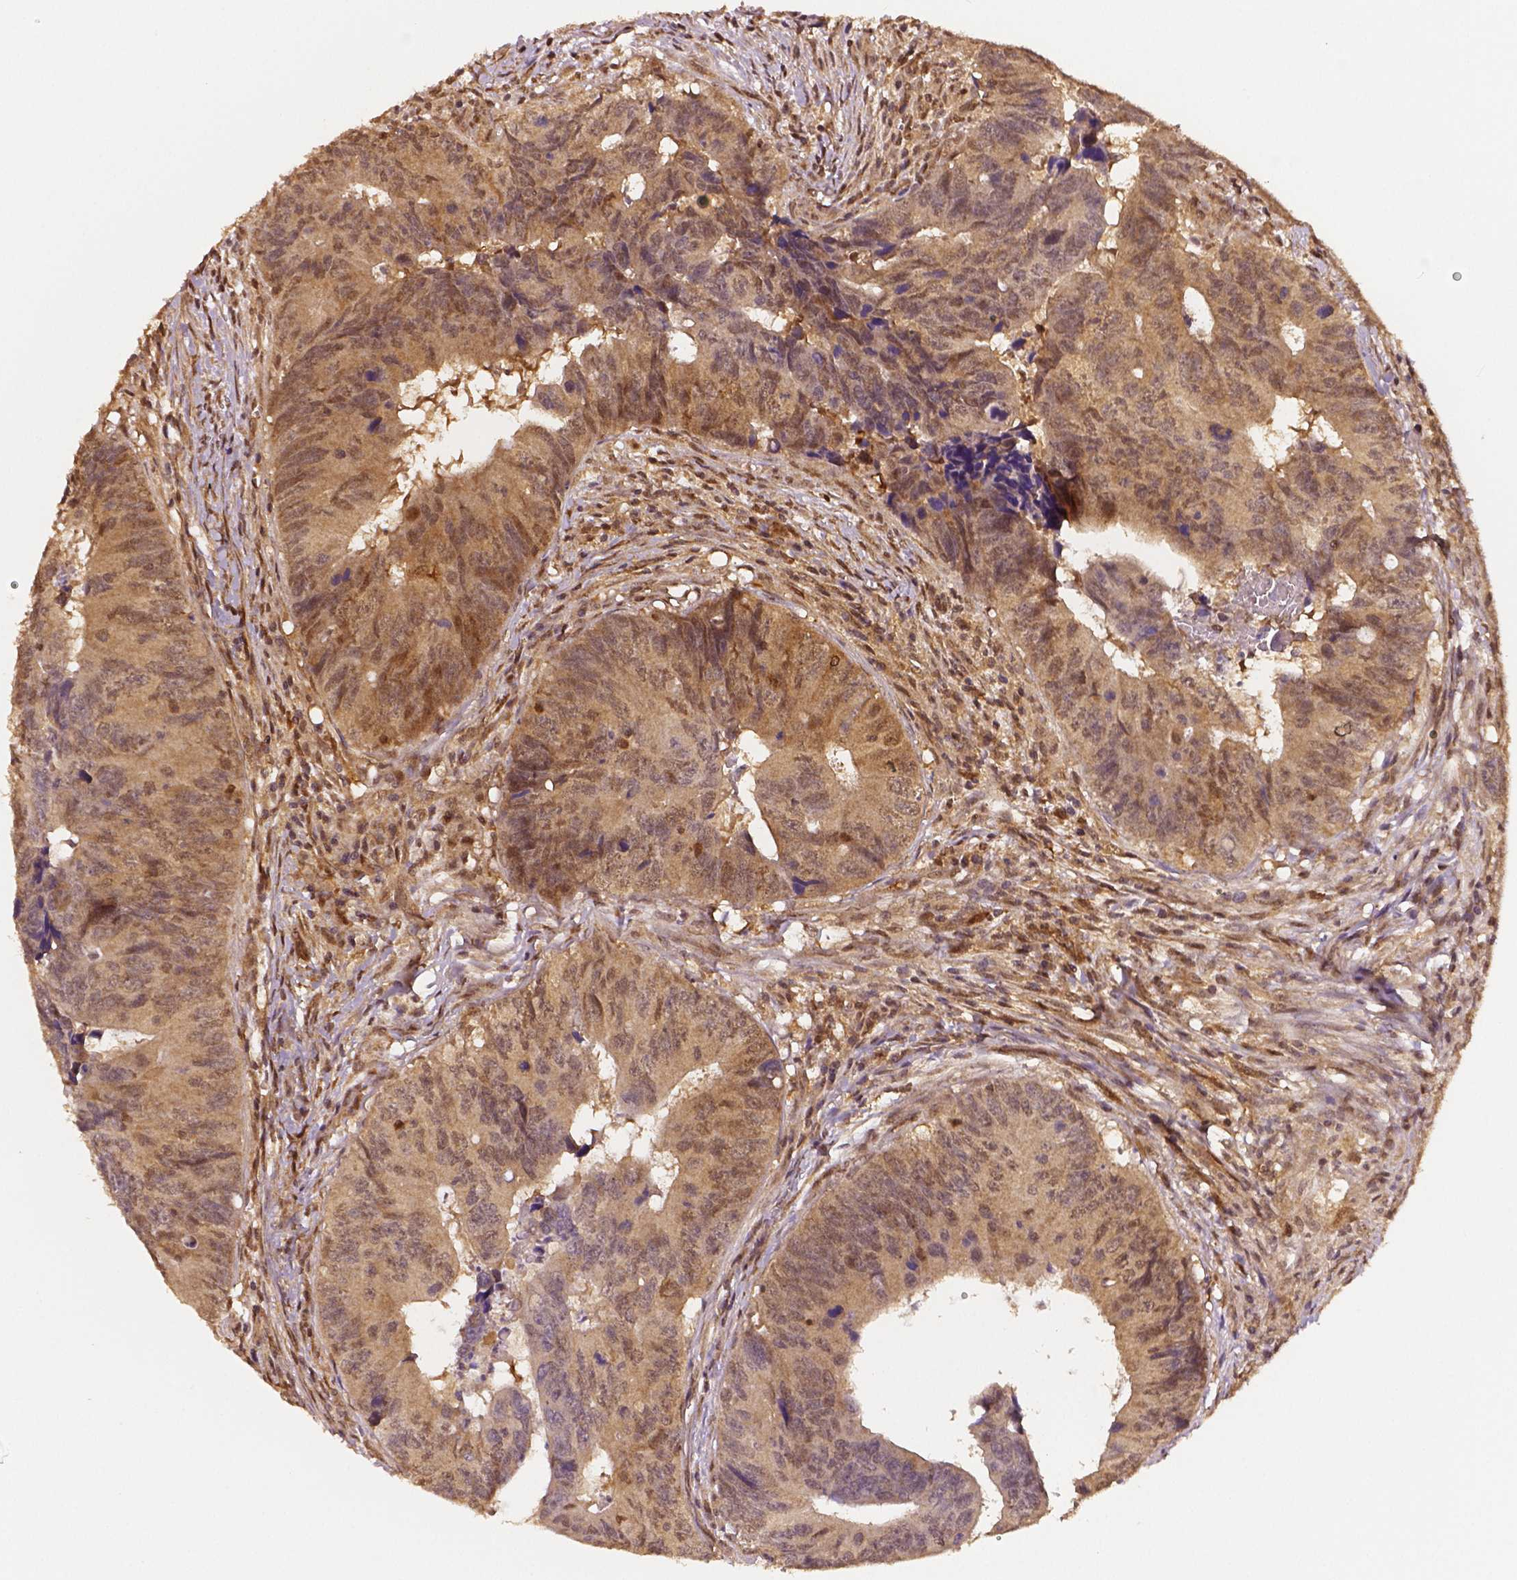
{"staining": {"intensity": "moderate", "quantity": ">75%", "location": "cytoplasmic/membranous,nuclear"}, "tissue": "colorectal cancer", "cell_type": "Tumor cells", "image_type": "cancer", "snomed": [{"axis": "morphology", "description": "Adenocarcinoma, NOS"}, {"axis": "topography", "description": "Colon"}], "caption": "Approximately >75% of tumor cells in human colorectal adenocarcinoma reveal moderate cytoplasmic/membranous and nuclear protein expression as visualized by brown immunohistochemical staining.", "gene": "STAT3", "patient": {"sex": "female", "age": 82}}